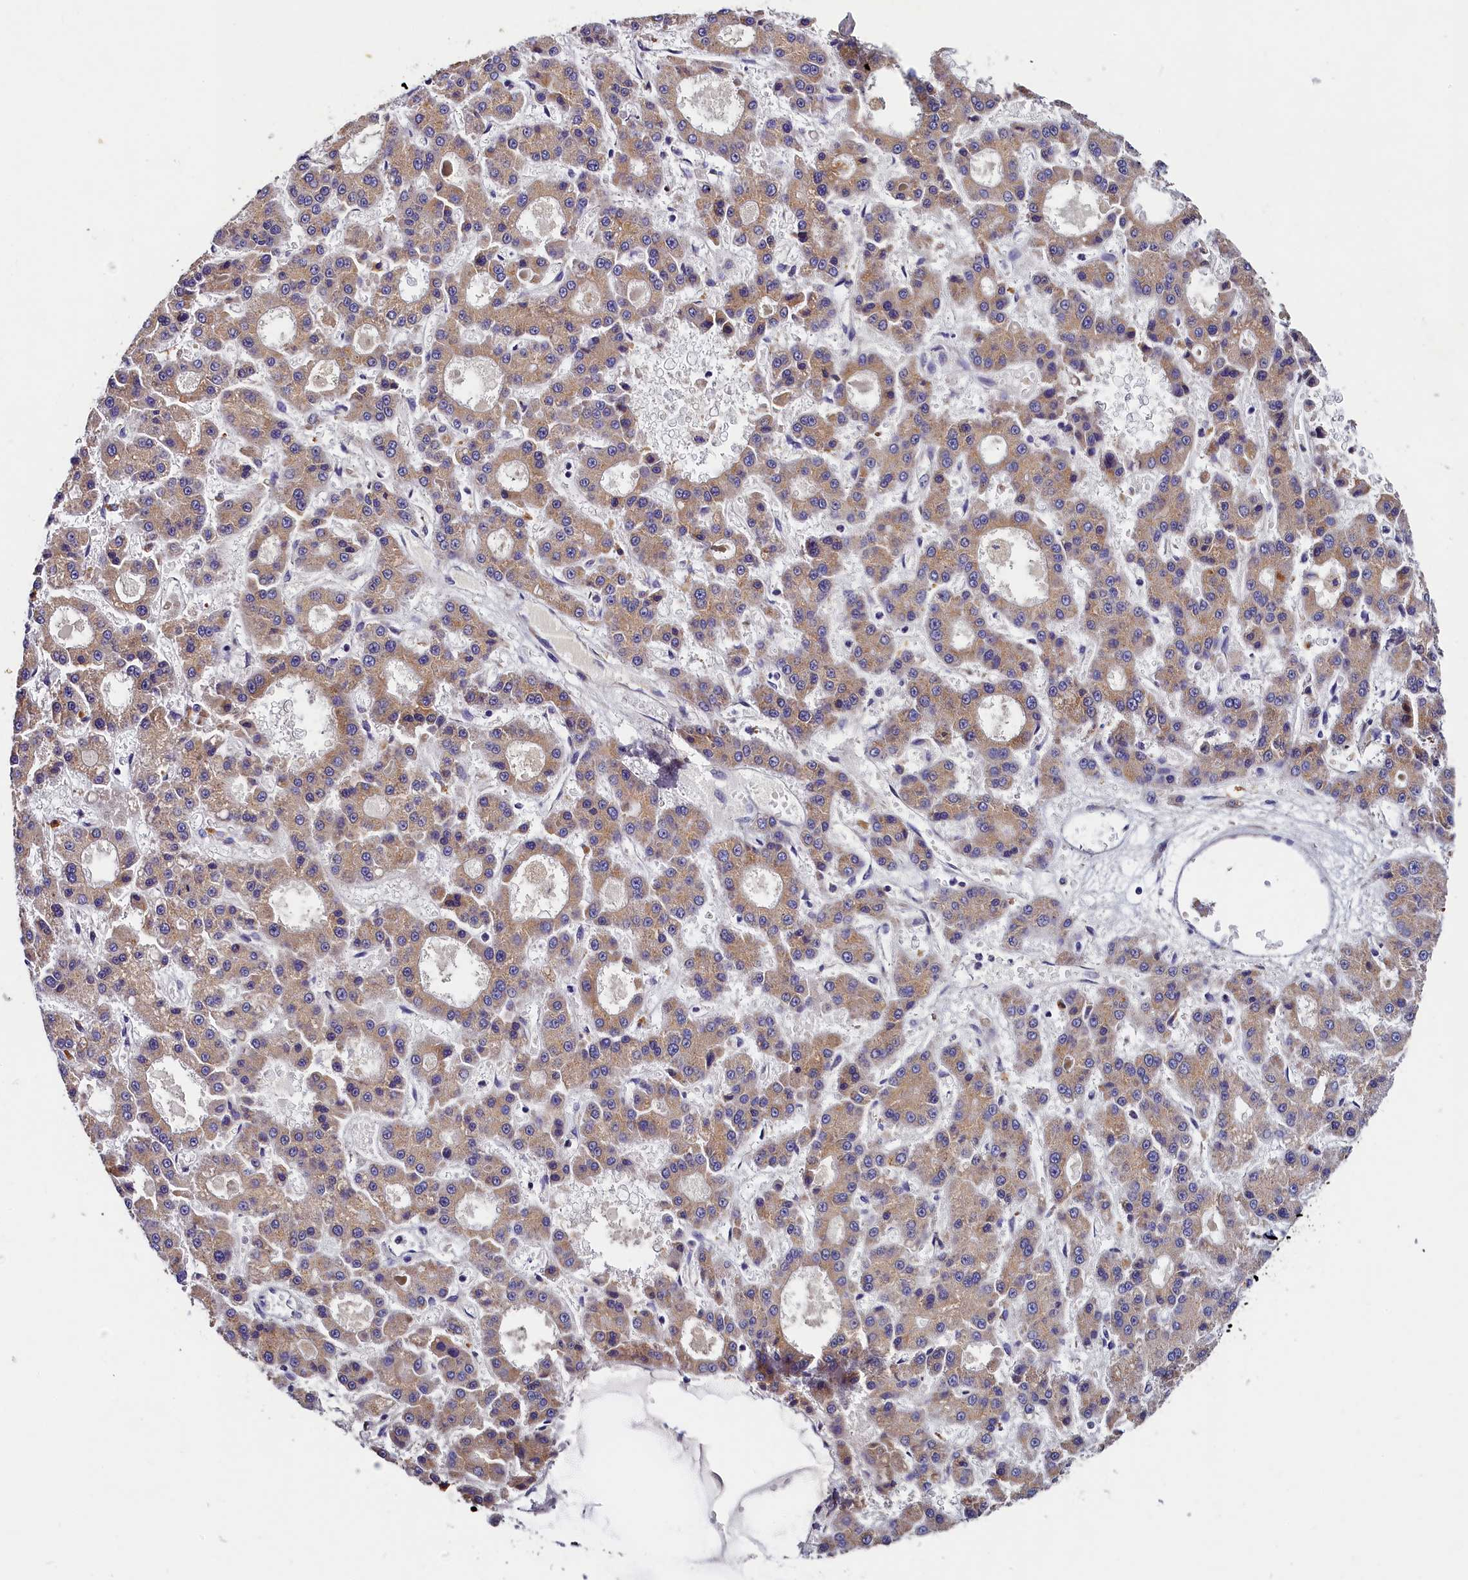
{"staining": {"intensity": "moderate", "quantity": ">75%", "location": "cytoplasmic/membranous"}, "tissue": "liver cancer", "cell_type": "Tumor cells", "image_type": "cancer", "snomed": [{"axis": "morphology", "description": "Carcinoma, Hepatocellular, NOS"}, {"axis": "topography", "description": "Liver"}], "caption": "A photomicrograph of liver hepatocellular carcinoma stained for a protein displays moderate cytoplasmic/membranous brown staining in tumor cells.", "gene": "ST7L", "patient": {"sex": "male", "age": 70}}